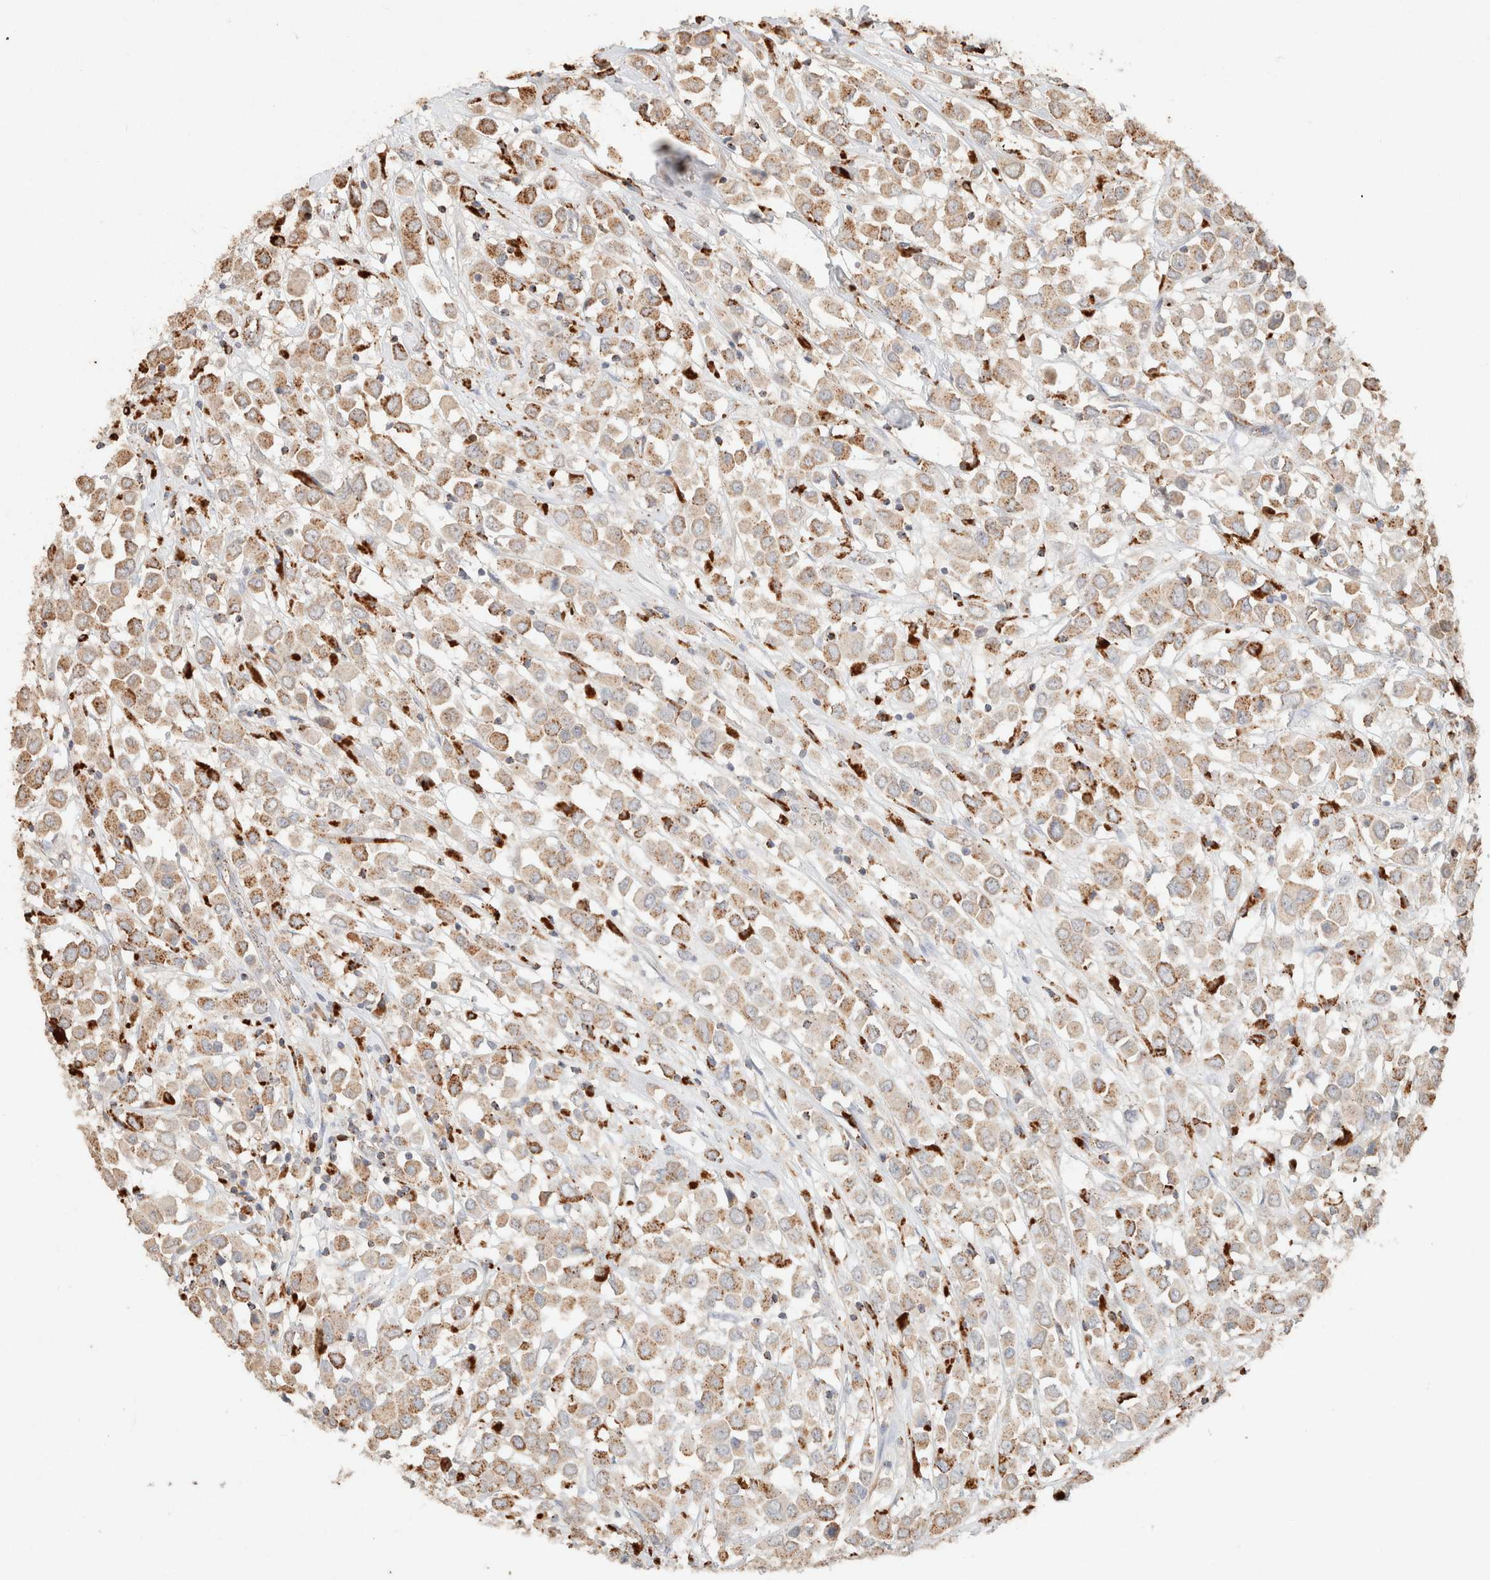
{"staining": {"intensity": "moderate", "quantity": "25%-75%", "location": "cytoplasmic/membranous"}, "tissue": "breast cancer", "cell_type": "Tumor cells", "image_type": "cancer", "snomed": [{"axis": "morphology", "description": "Duct carcinoma"}, {"axis": "topography", "description": "Breast"}], "caption": "This histopathology image demonstrates immunohistochemistry (IHC) staining of human infiltrating ductal carcinoma (breast), with medium moderate cytoplasmic/membranous staining in about 25%-75% of tumor cells.", "gene": "CTSC", "patient": {"sex": "female", "age": 61}}